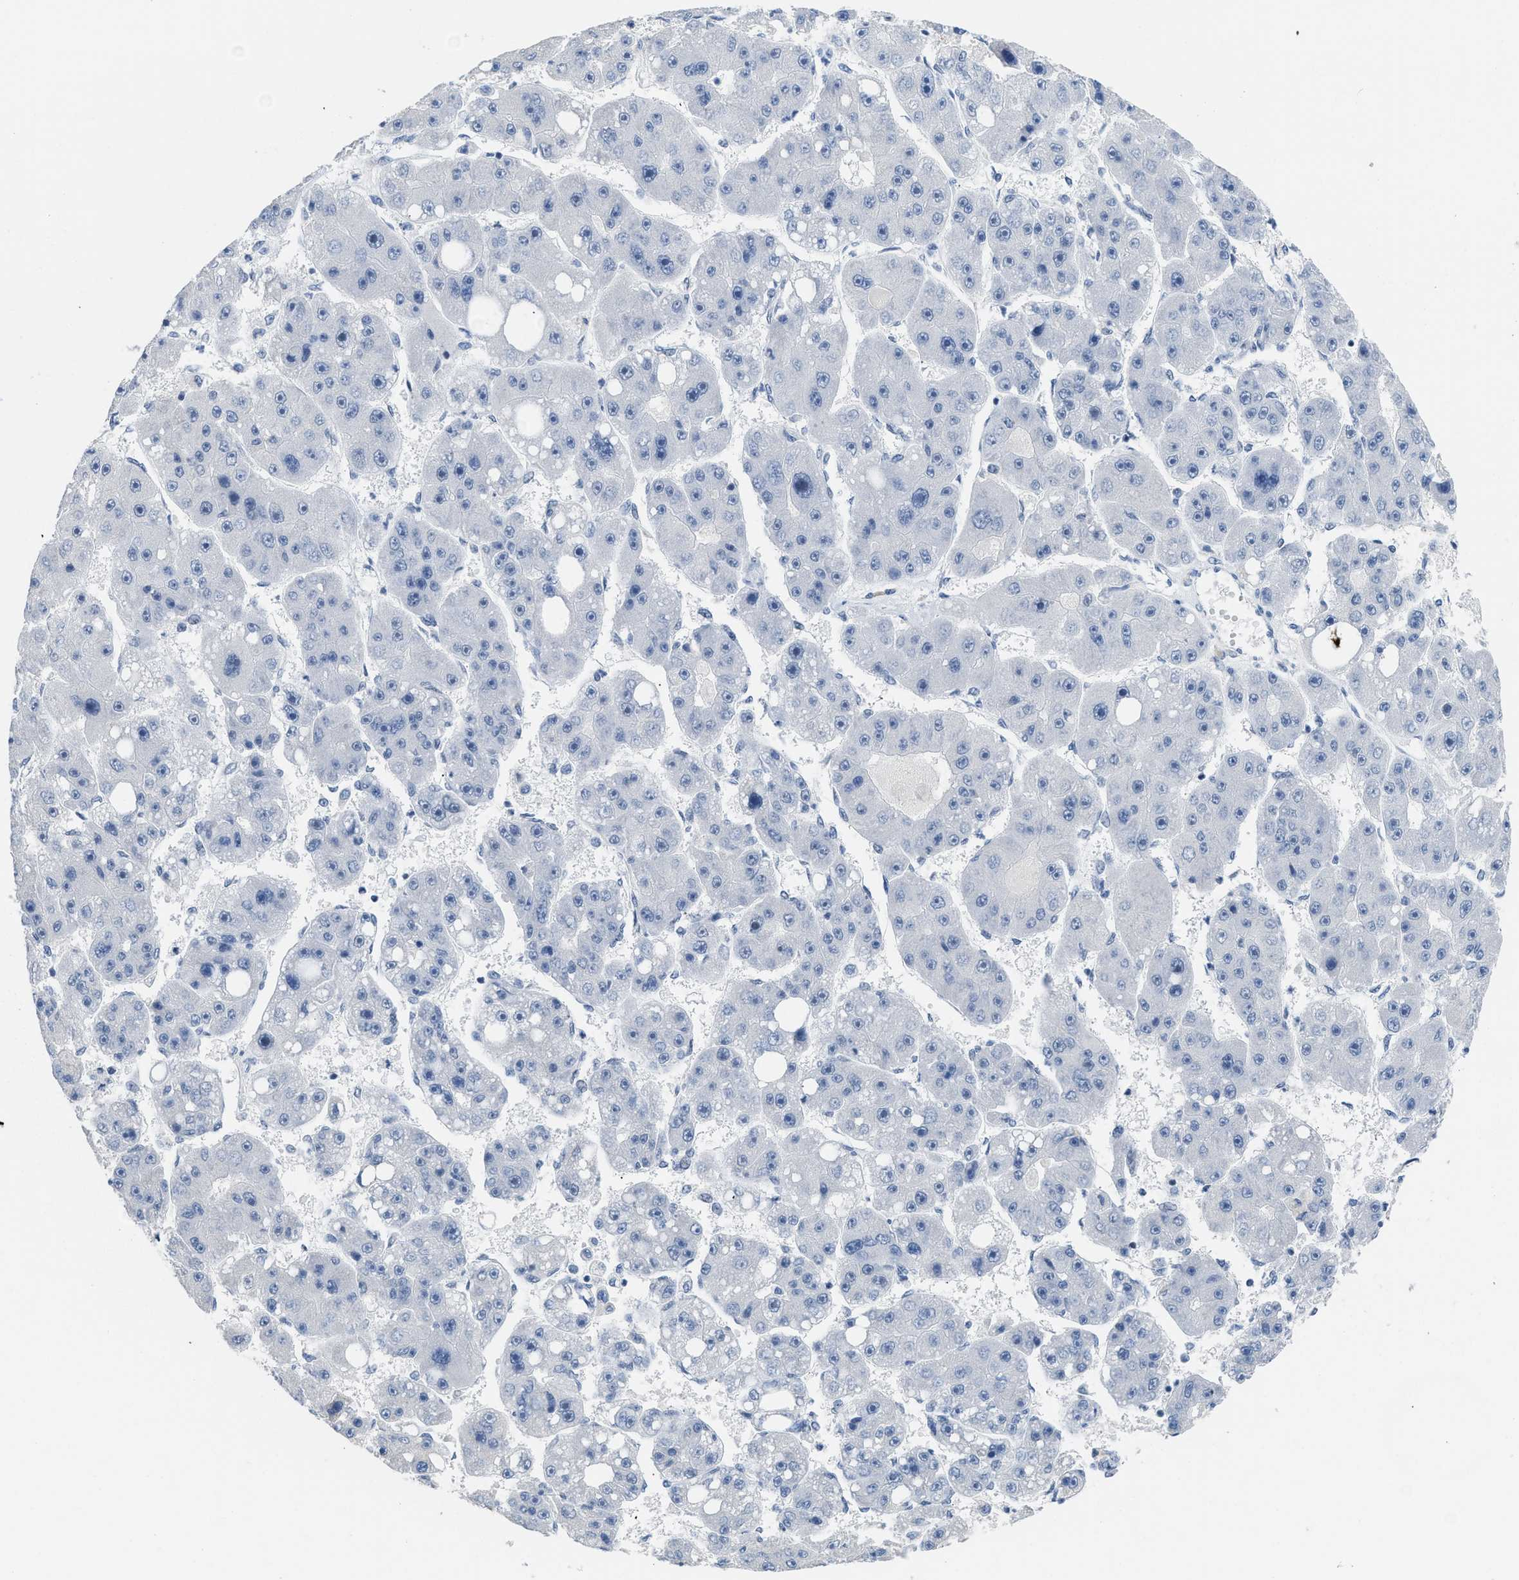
{"staining": {"intensity": "negative", "quantity": "none", "location": "none"}, "tissue": "liver cancer", "cell_type": "Tumor cells", "image_type": "cancer", "snomed": [{"axis": "morphology", "description": "Carcinoma, Hepatocellular, NOS"}, {"axis": "topography", "description": "Liver"}], "caption": "The histopathology image demonstrates no staining of tumor cells in liver hepatocellular carcinoma.", "gene": "TERF2IP", "patient": {"sex": "female", "age": 61}}